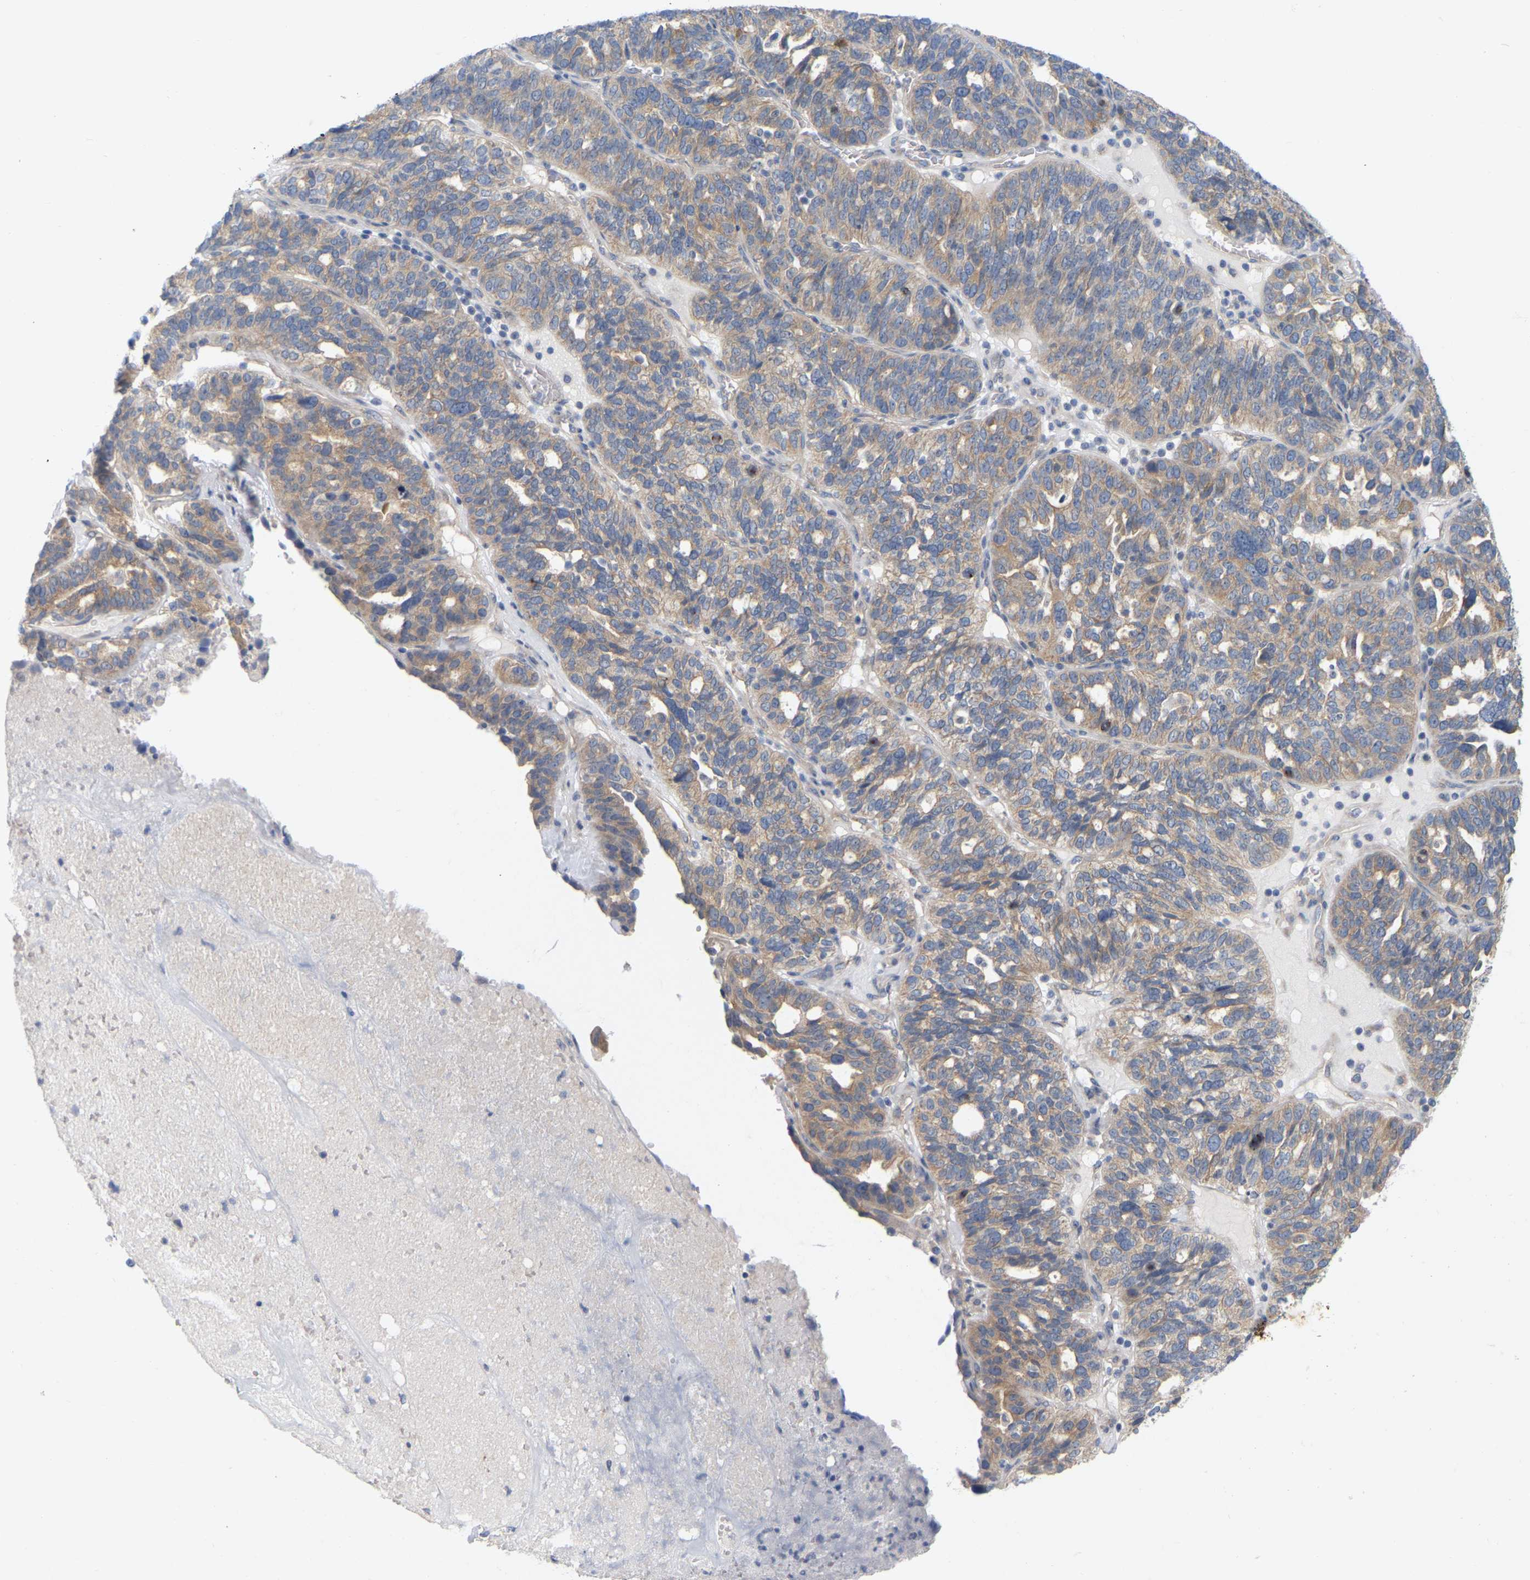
{"staining": {"intensity": "moderate", "quantity": ">75%", "location": "cytoplasmic/membranous"}, "tissue": "ovarian cancer", "cell_type": "Tumor cells", "image_type": "cancer", "snomed": [{"axis": "morphology", "description": "Cystadenocarcinoma, serous, NOS"}, {"axis": "topography", "description": "Ovary"}], "caption": "Ovarian cancer (serous cystadenocarcinoma) stained with IHC exhibits moderate cytoplasmic/membranous positivity in about >75% of tumor cells. The staining was performed using DAB (3,3'-diaminobenzidine), with brown indicating positive protein expression. Nuclei are stained blue with hematoxylin.", "gene": "MINDY4", "patient": {"sex": "female", "age": 59}}